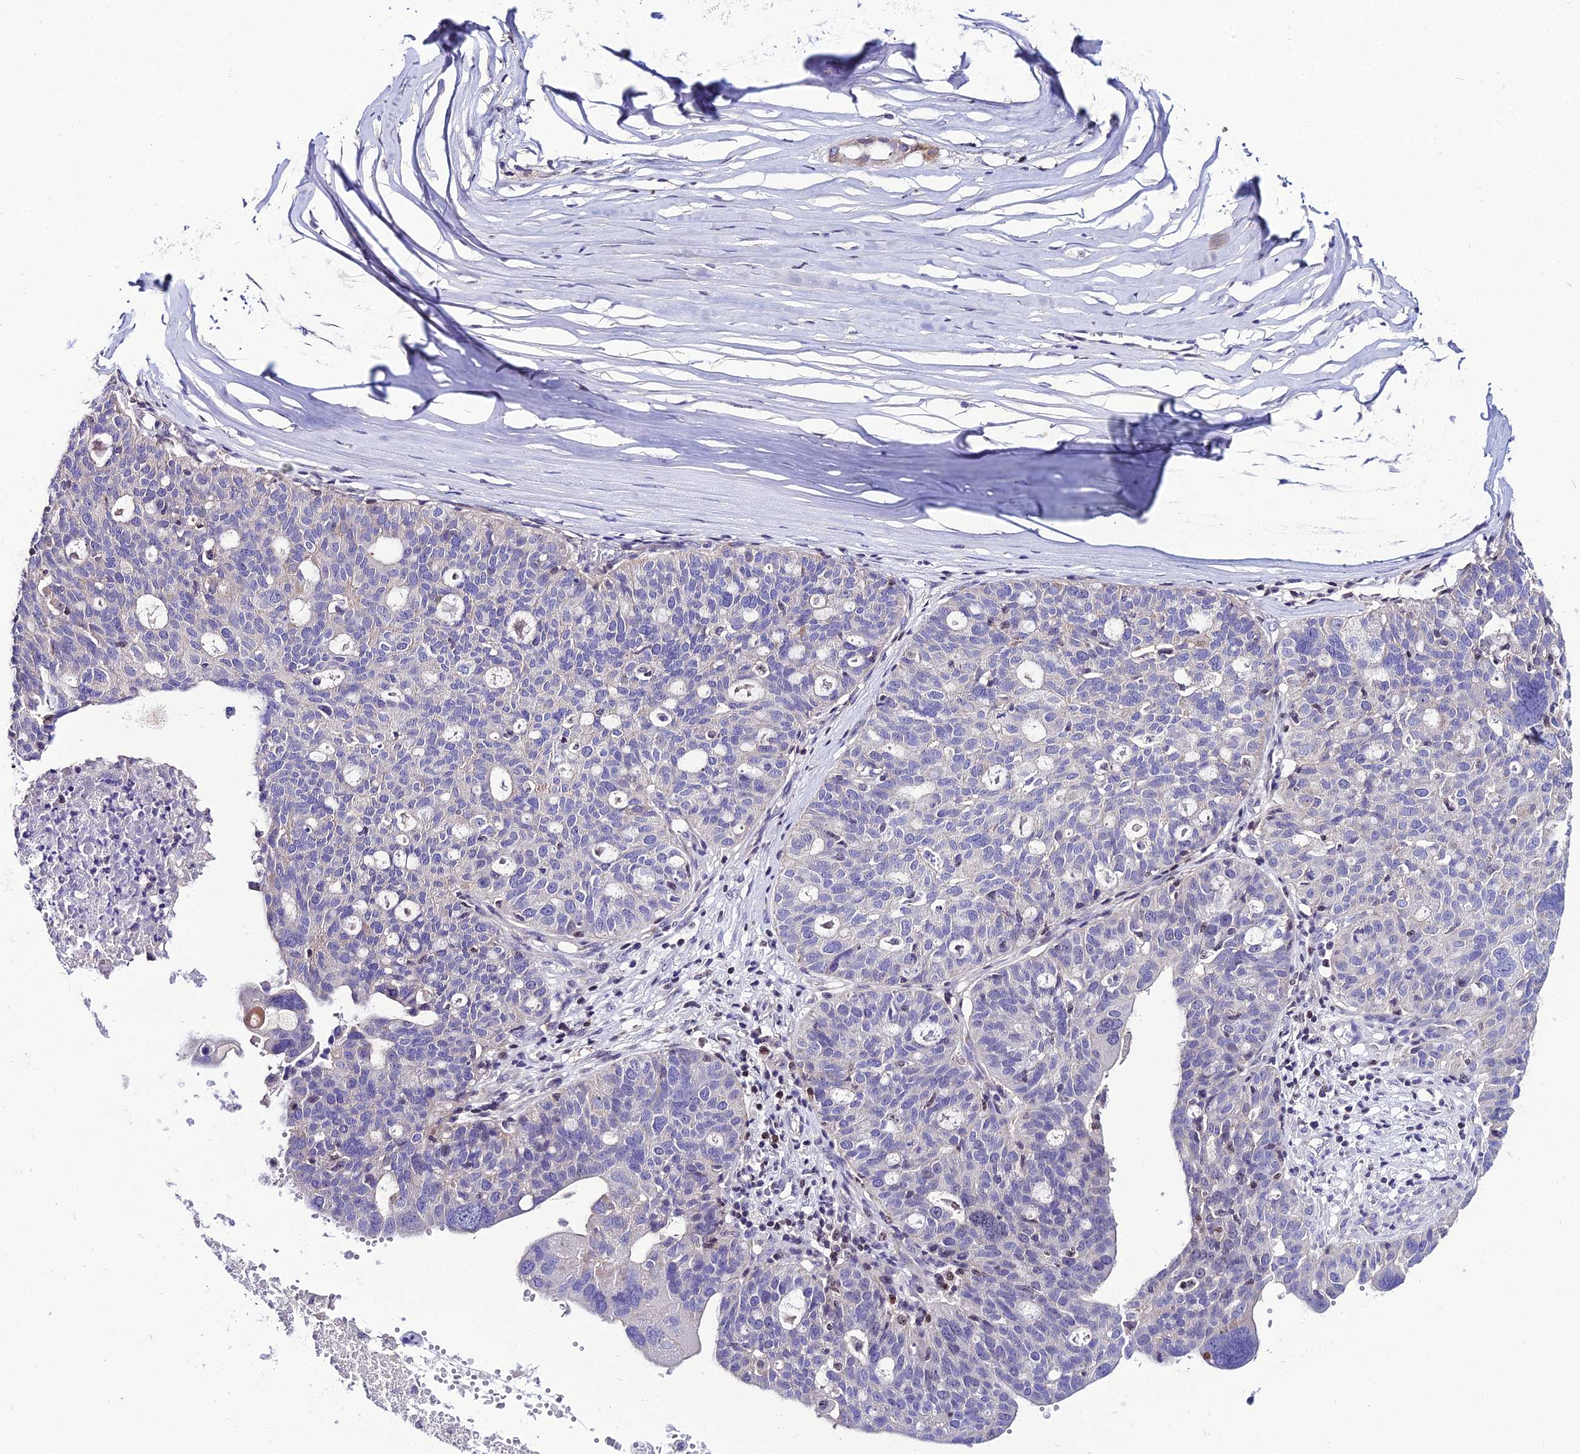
{"staining": {"intensity": "negative", "quantity": "none", "location": "none"}, "tissue": "ovarian cancer", "cell_type": "Tumor cells", "image_type": "cancer", "snomed": [{"axis": "morphology", "description": "Cystadenocarcinoma, serous, NOS"}, {"axis": "topography", "description": "Ovary"}], "caption": "DAB (3,3'-diaminobenzidine) immunohistochemical staining of human ovarian cancer (serous cystadenocarcinoma) reveals no significant positivity in tumor cells. Nuclei are stained in blue.", "gene": "SHQ1", "patient": {"sex": "female", "age": 59}}